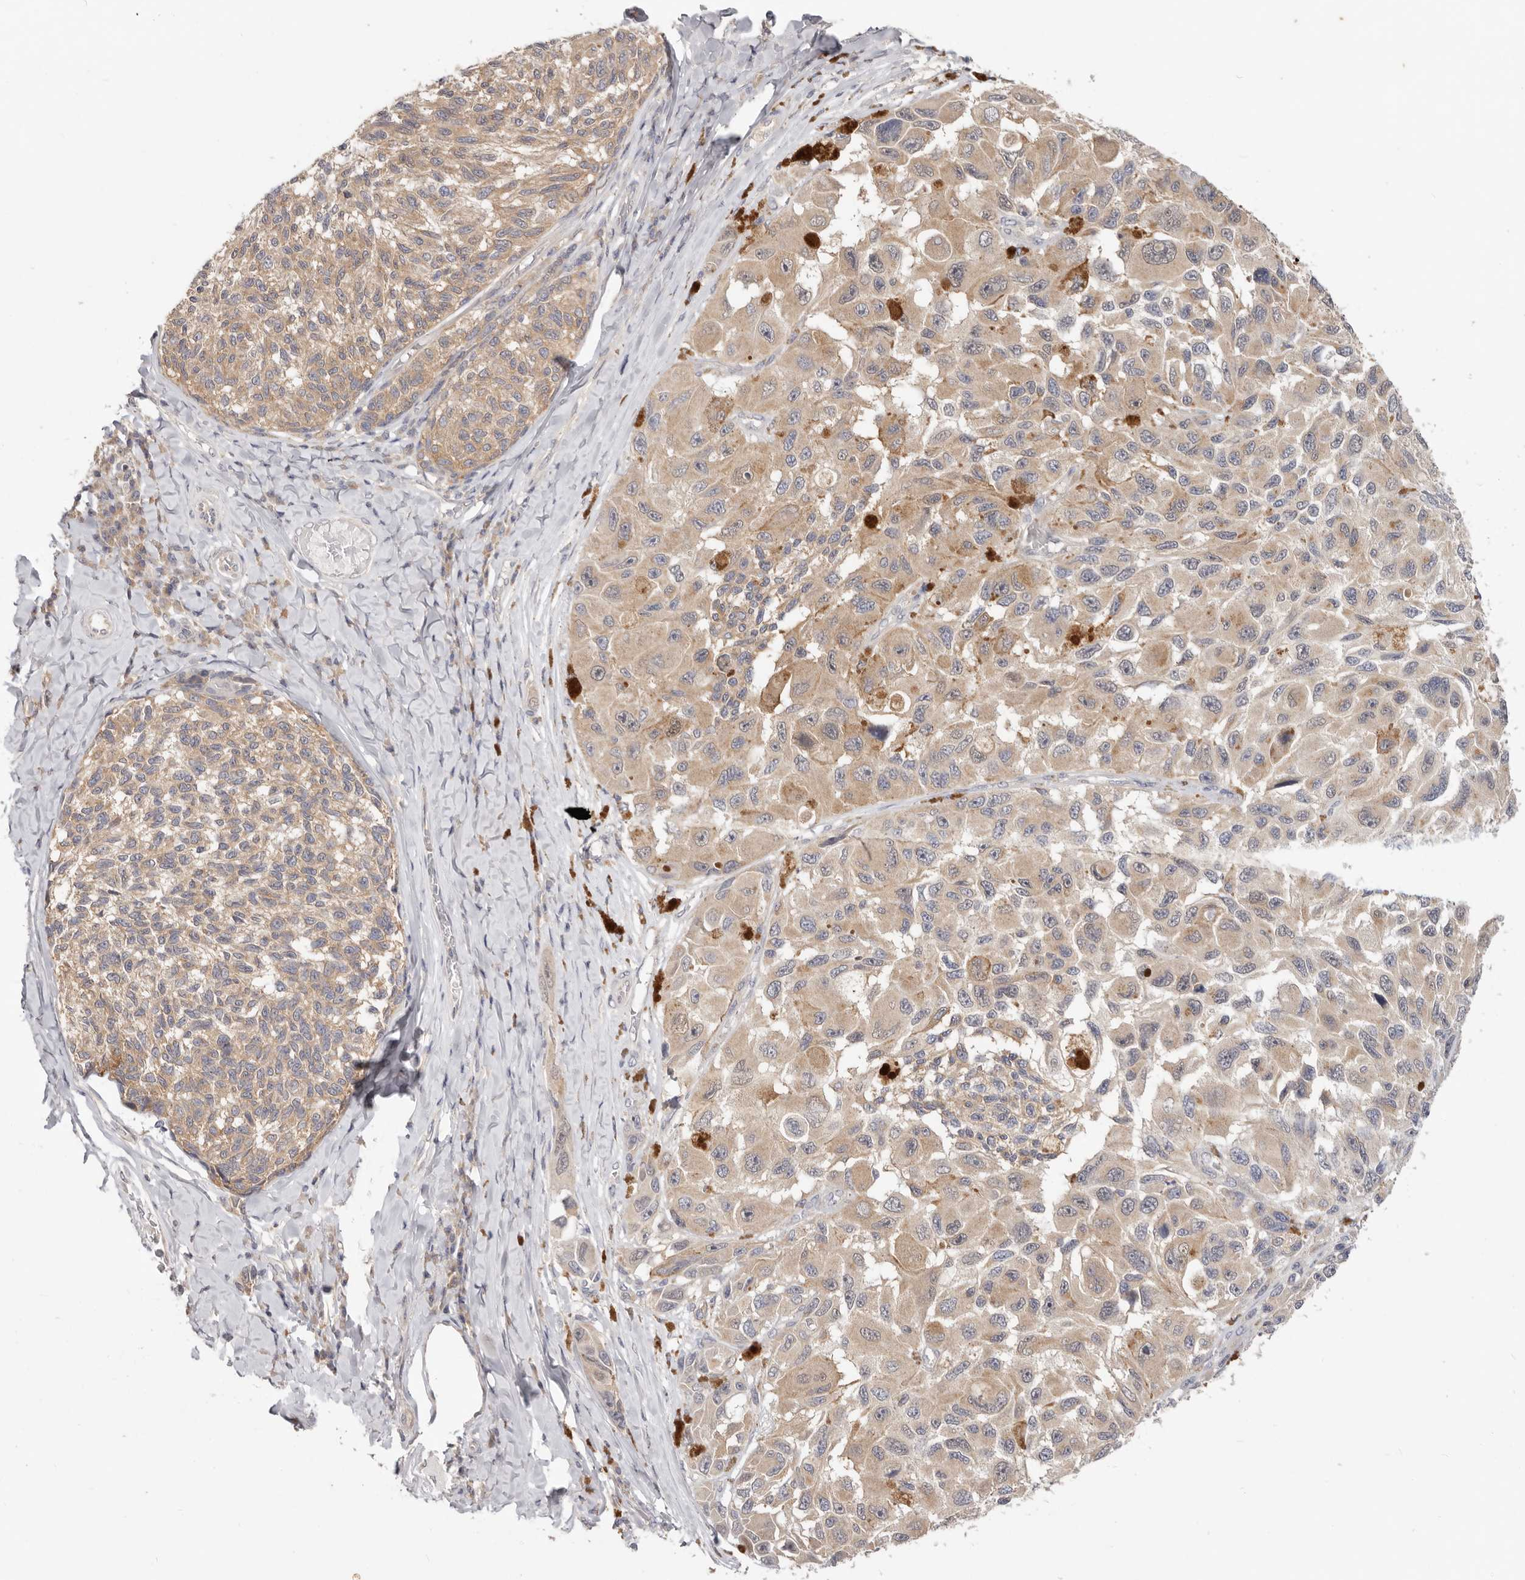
{"staining": {"intensity": "weak", "quantity": ">75%", "location": "cytoplasmic/membranous"}, "tissue": "melanoma", "cell_type": "Tumor cells", "image_type": "cancer", "snomed": [{"axis": "morphology", "description": "Malignant melanoma, NOS"}, {"axis": "topography", "description": "Skin"}], "caption": "Tumor cells display weak cytoplasmic/membranous positivity in approximately >75% of cells in malignant melanoma.", "gene": "WDR77", "patient": {"sex": "female", "age": 73}}